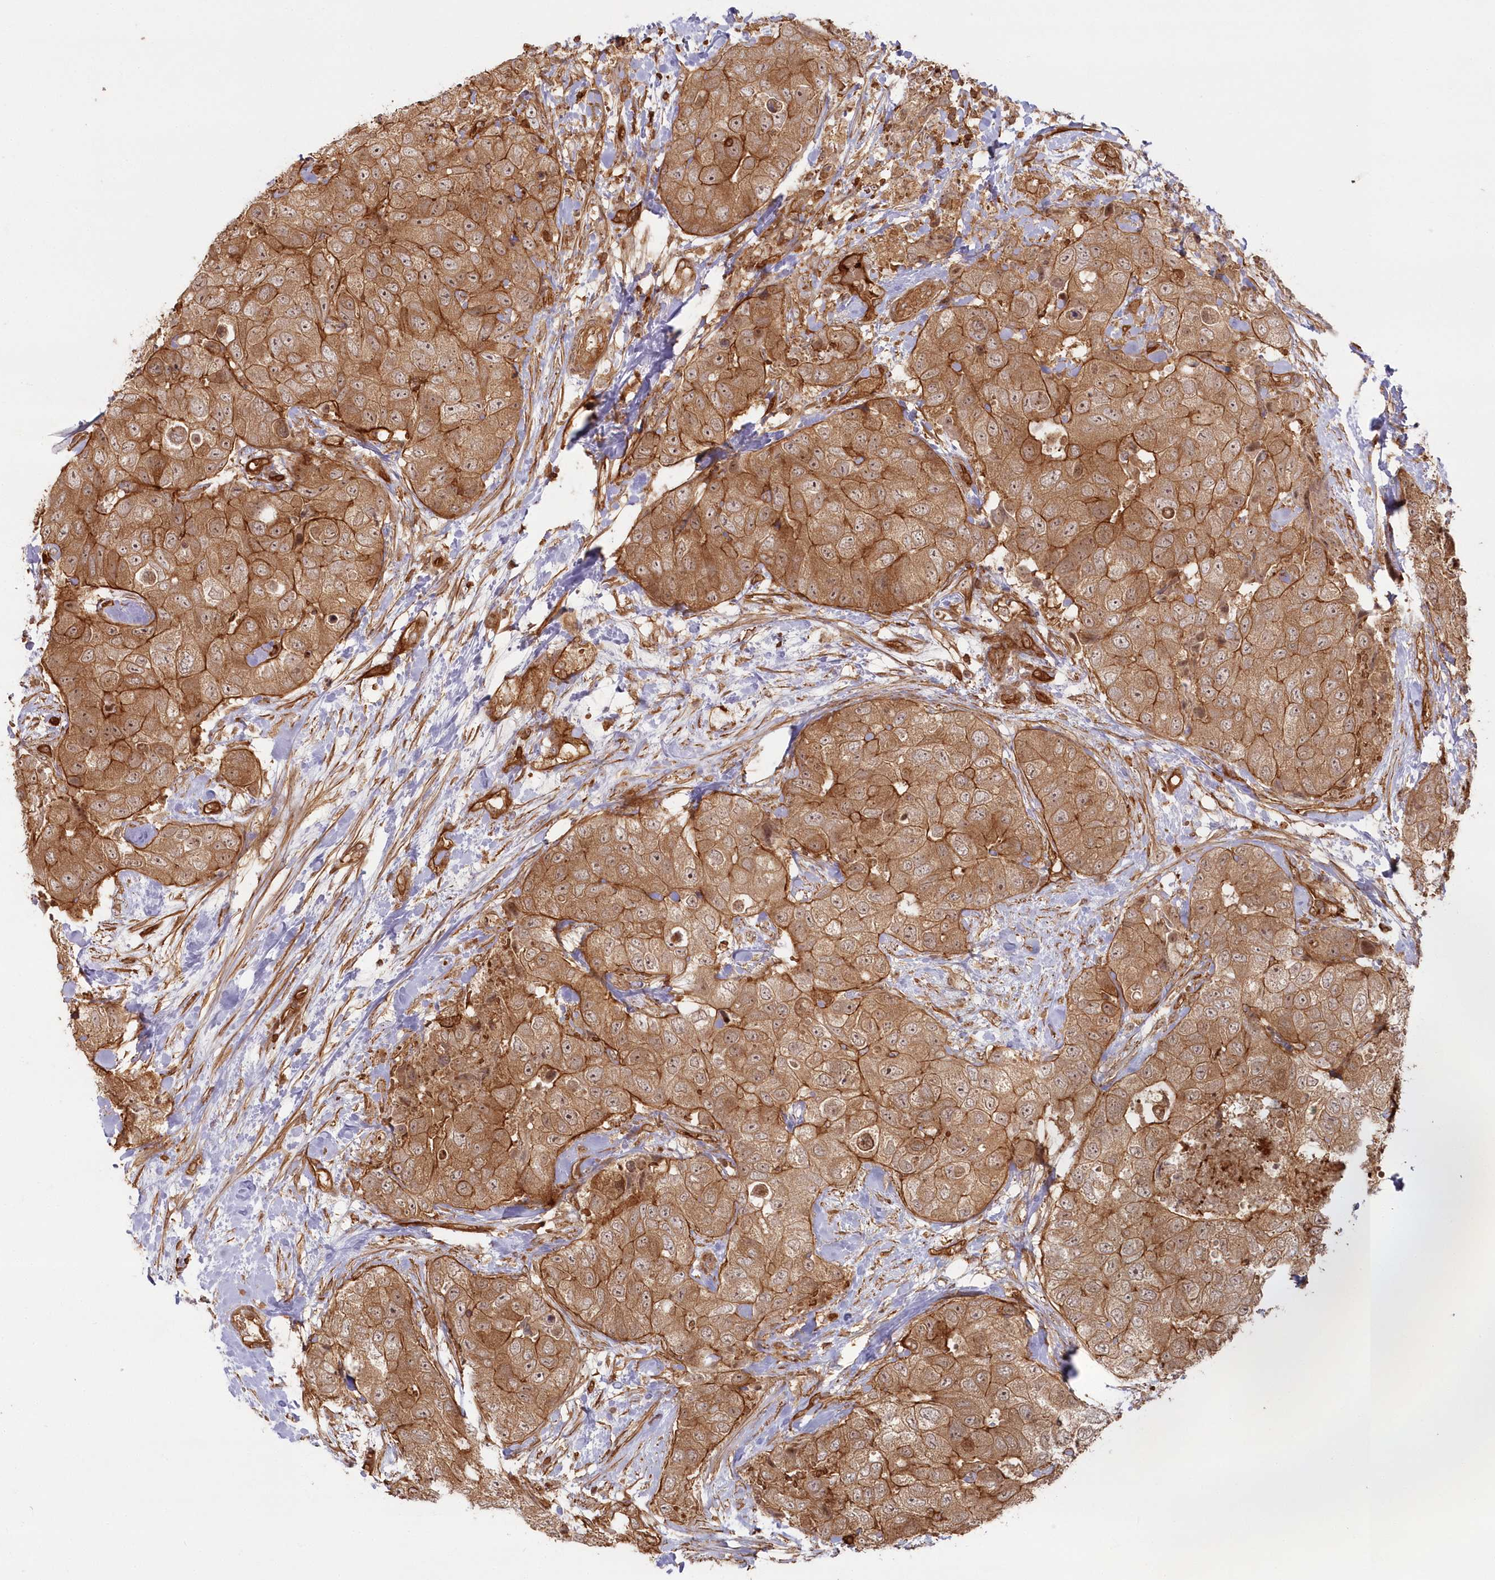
{"staining": {"intensity": "moderate", "quantity": ">75%", "location": "cytoplasmic/membranous,nuclear"}, "tissue": "breast cancer", "cell_type": "Tumor cells", "image_type": "cancer", "snomed": [{"axis": "morphology", "description": "Duct carcinoma"}, {"axis": "topography", "description": "Breast"}], "caption": "Approximately >75% of tumor cells in human infiltrating ductal carcinoma (breast) reveal moderate cytoplasmic/membranous and nuclear protein staining as visualized by brown immunohistochemical staining.", "gene": "RGCC", "patient": {"sex": "female", "age": 62}}